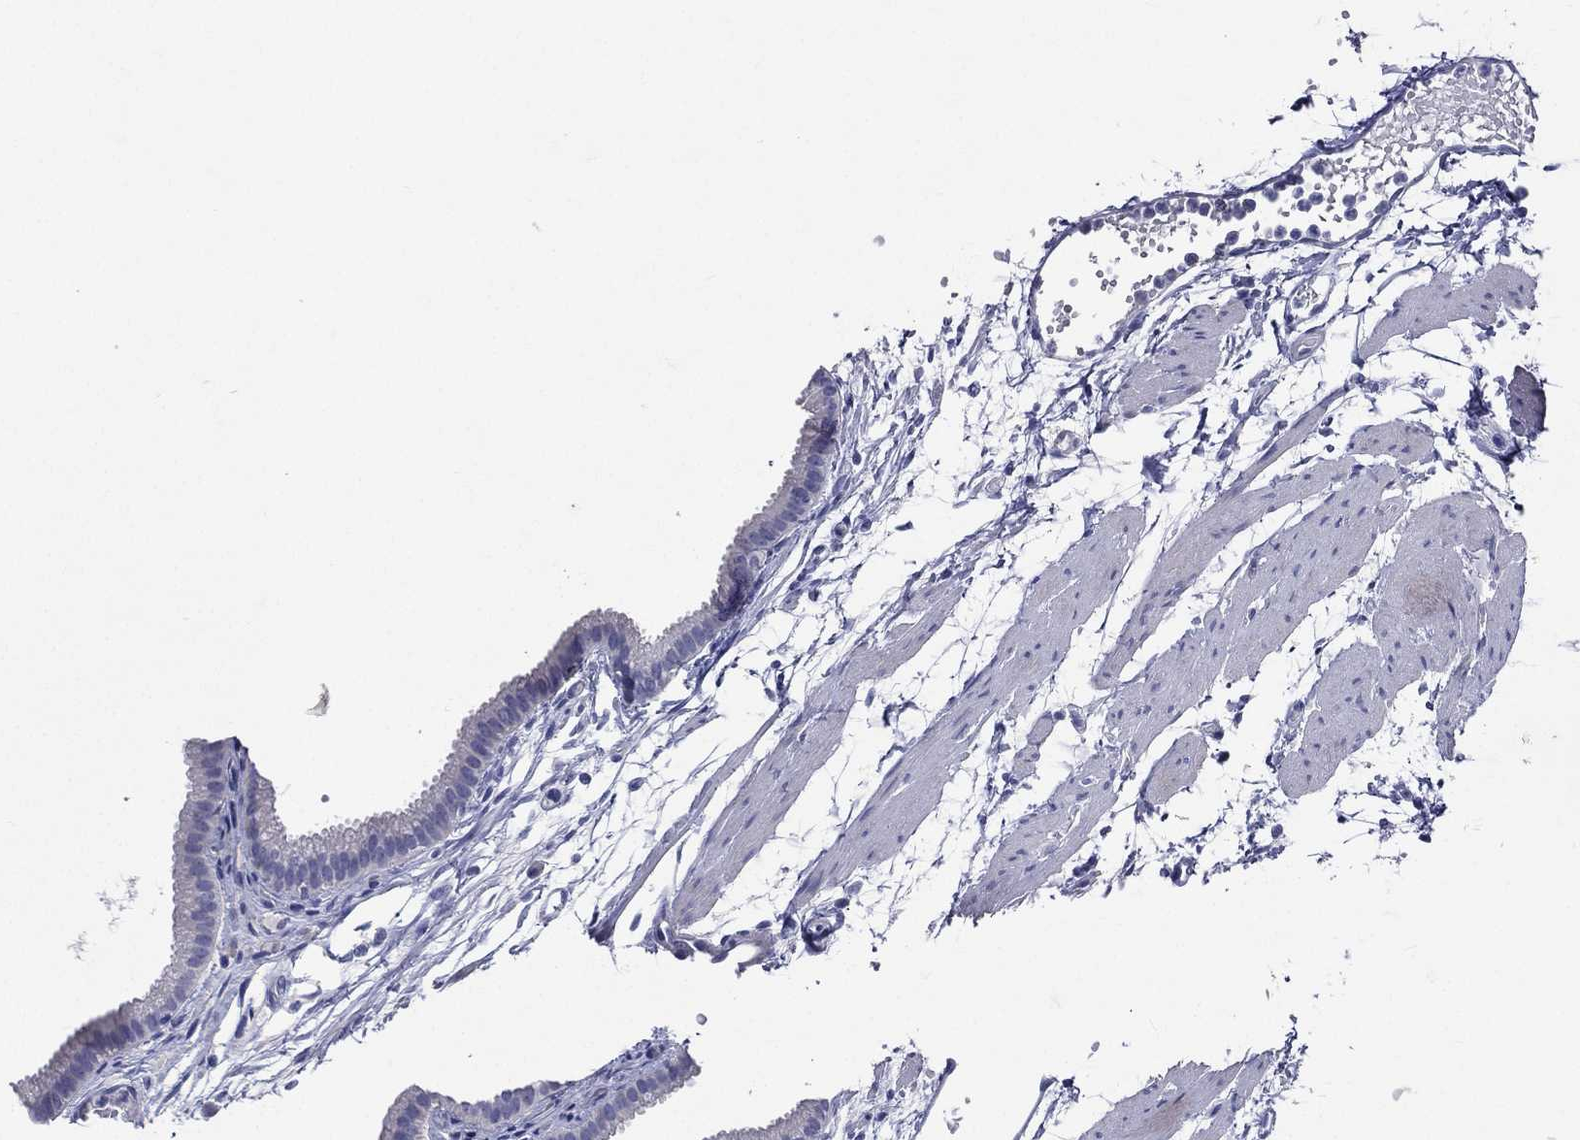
{"staining": {"intensity": "negative", "quantity": "none", "location": "none"}, "tissue": "gallbladder", "cell_type": "Glandular cells", "image_type": "normal", "snomed": [{"axis": "morphology", "description": "Normal tissue, NOS"}, {"axis": "topography", "description": "Gallbladder"}, {"axis": "topography", "description": "Peripheral nerve tissue"}], "caption": "Glandular cells show no significant positivity in normal gallbladder.", "gene": "TGM1", "patient": {"sex": "female", "age": 45}}